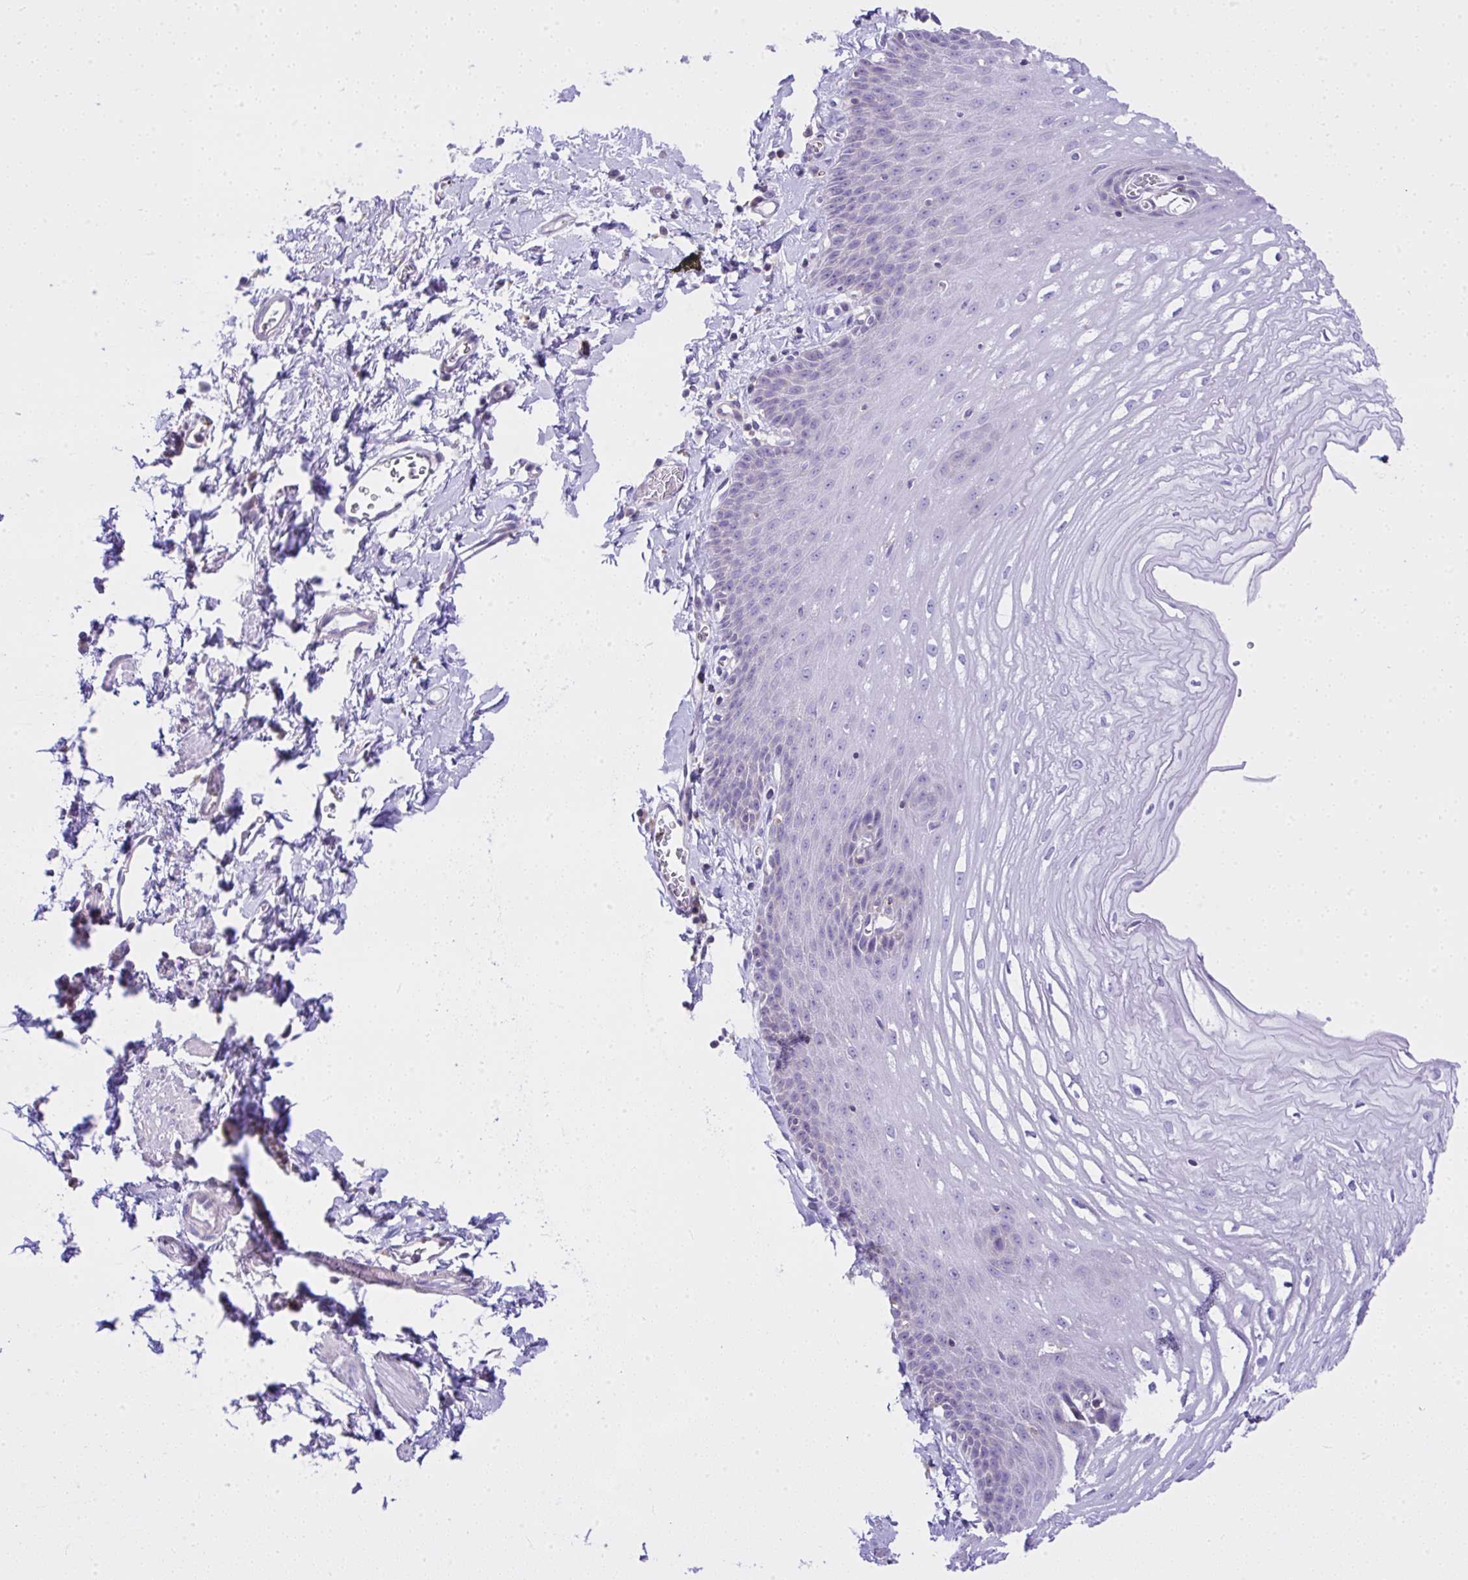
{"staining": {"intensity": "negative", "quantity": "none", "location": "none"}, "tissue": "esophagus", "cell_type": "Squamous epithelial cells", "image_type": "normal", "snomed": [{"axis": "morphology", "description": "Normal tissue, NOS"}, {"axis": "topography", "description": "Esophagus"}], "caption": "Squamous epithelial cells are negative for protein expression in benign human esophagus. Brightfield microscopy of IHC stained with DAB (brown) and hematoxylin (blue), captured at high magnification.", "gene": "CCDC142", "patient": {"sex": "male", "age": 70}}